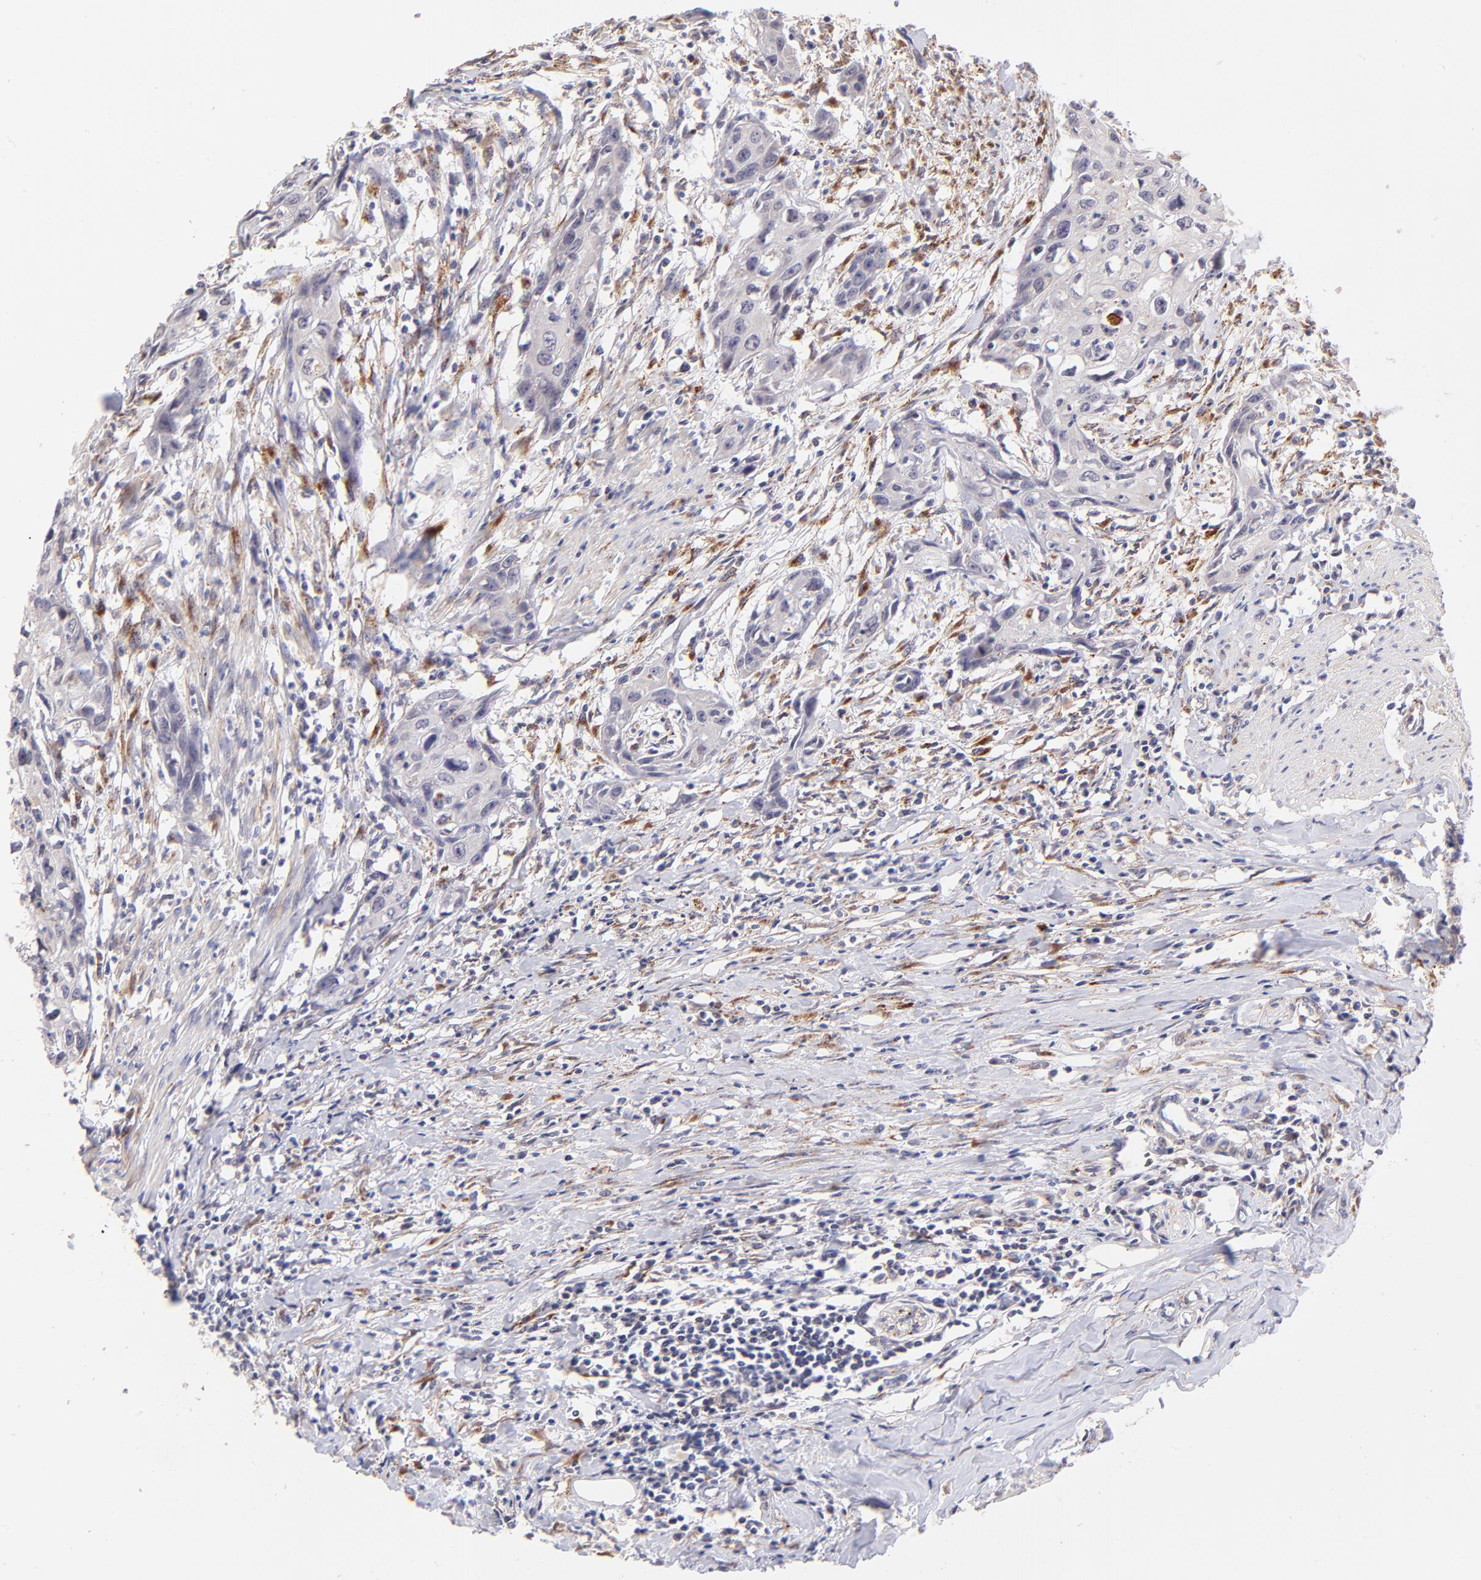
{"staining": {"intensity": "negative", "quantity": "none", "location": "none"}, "tissue": "urothelial cancer", "cell_type": "Tumor cells", "image_type": "cancer", "snomed": [{"axis": "morphology", "description": "Urothelial carcinoma, High grade"}, {"axis": "topography", "description": "Urinary bladder"}], "caption": "Photomicrograph shows no significant protein positivity in tumor cells of high-grade urothelial carcinoma.", "gene": "SPARC", "patient": {"sex": "male", "age": 54}}